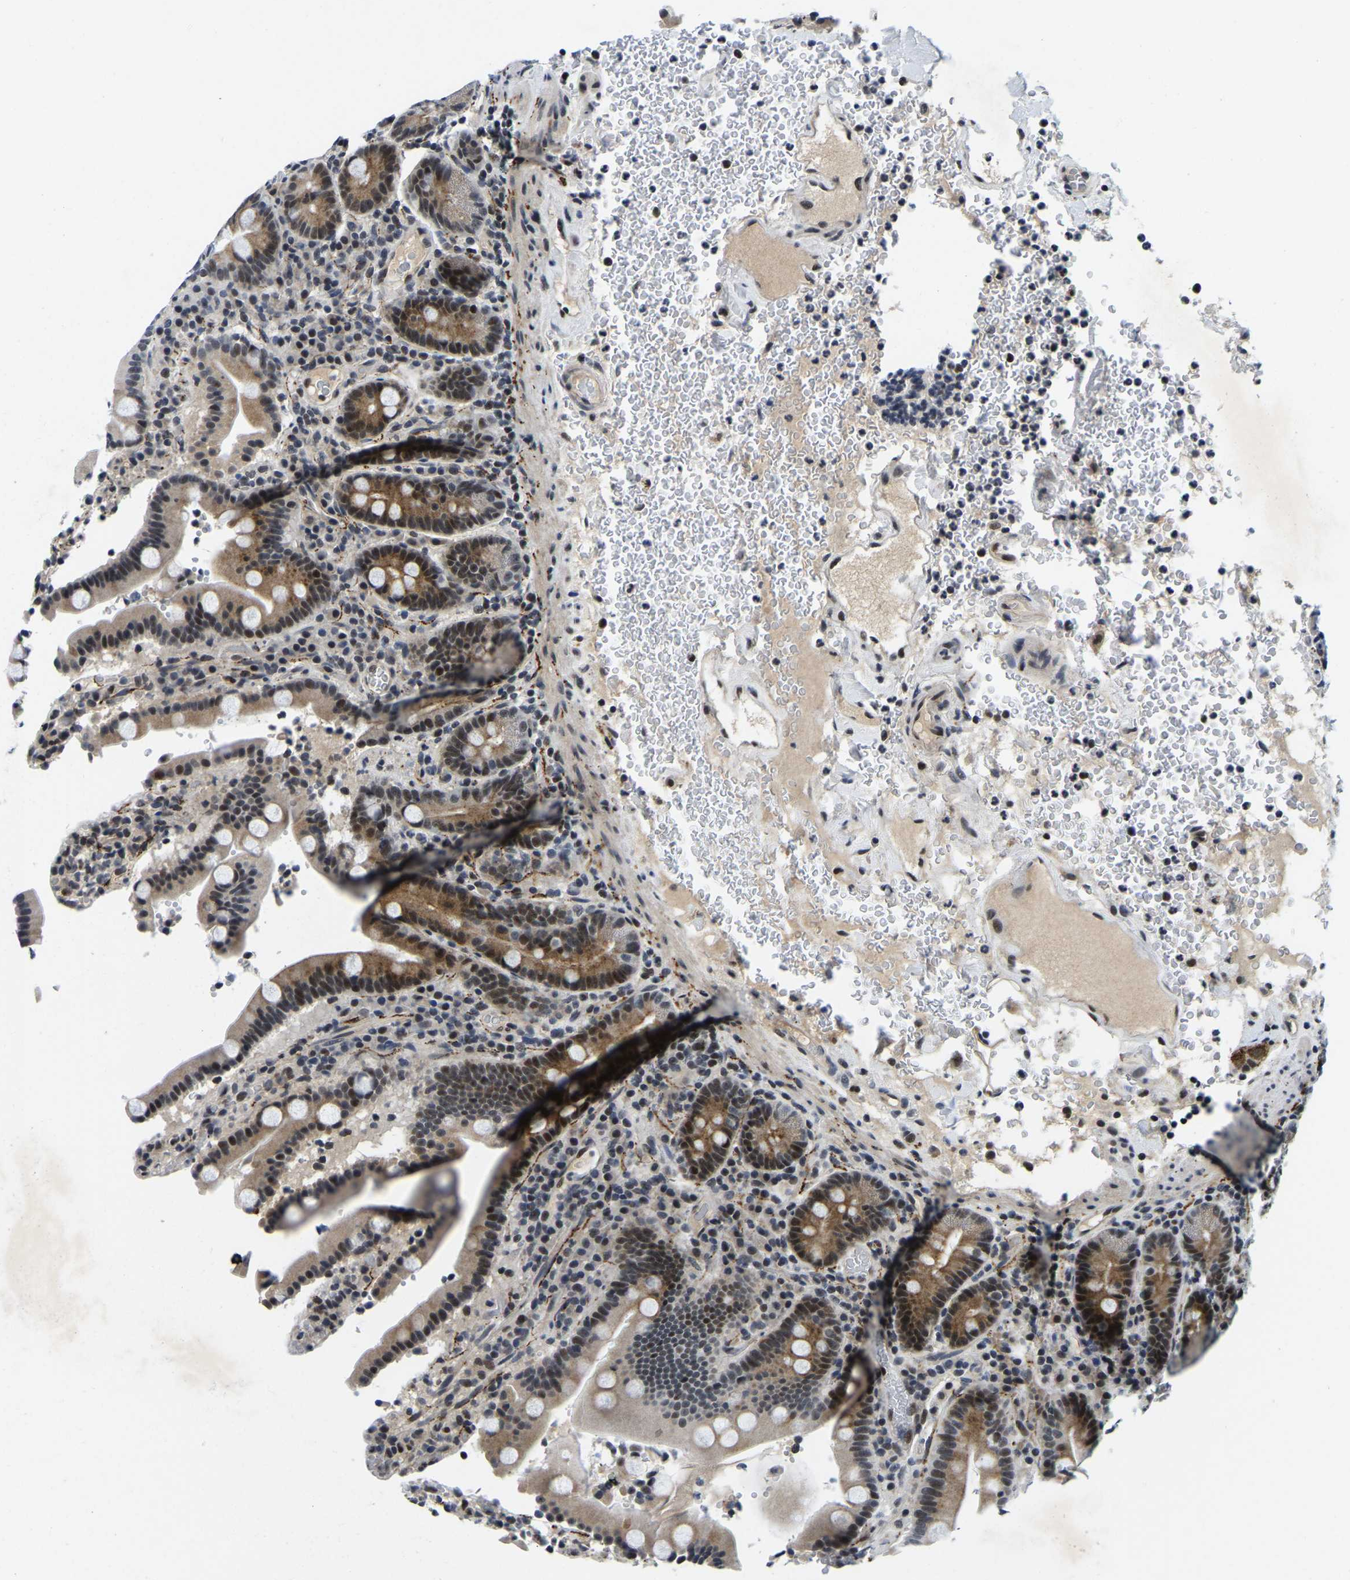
{"staining": {"intensity": "moderate", "quantity": "25%-75%", "location": "cytoplasmic/membranous"}, "tissue": "duodenum", "cell_type": "Glandular cells", "image_type": "normal", "snomed": [{"axis": "morphology", "description": "Normal tissue, NOS"}, {"axis": "topography", "description": "Small intestine, NOS"}], "caption": "Protein staining reveals moderate cytoplasmic/membranous staining in about 25%-75% of glandular cells in benign duodenum.", "gene": "POLDIP3", "patient": {"sex": "female", "age": 71}}